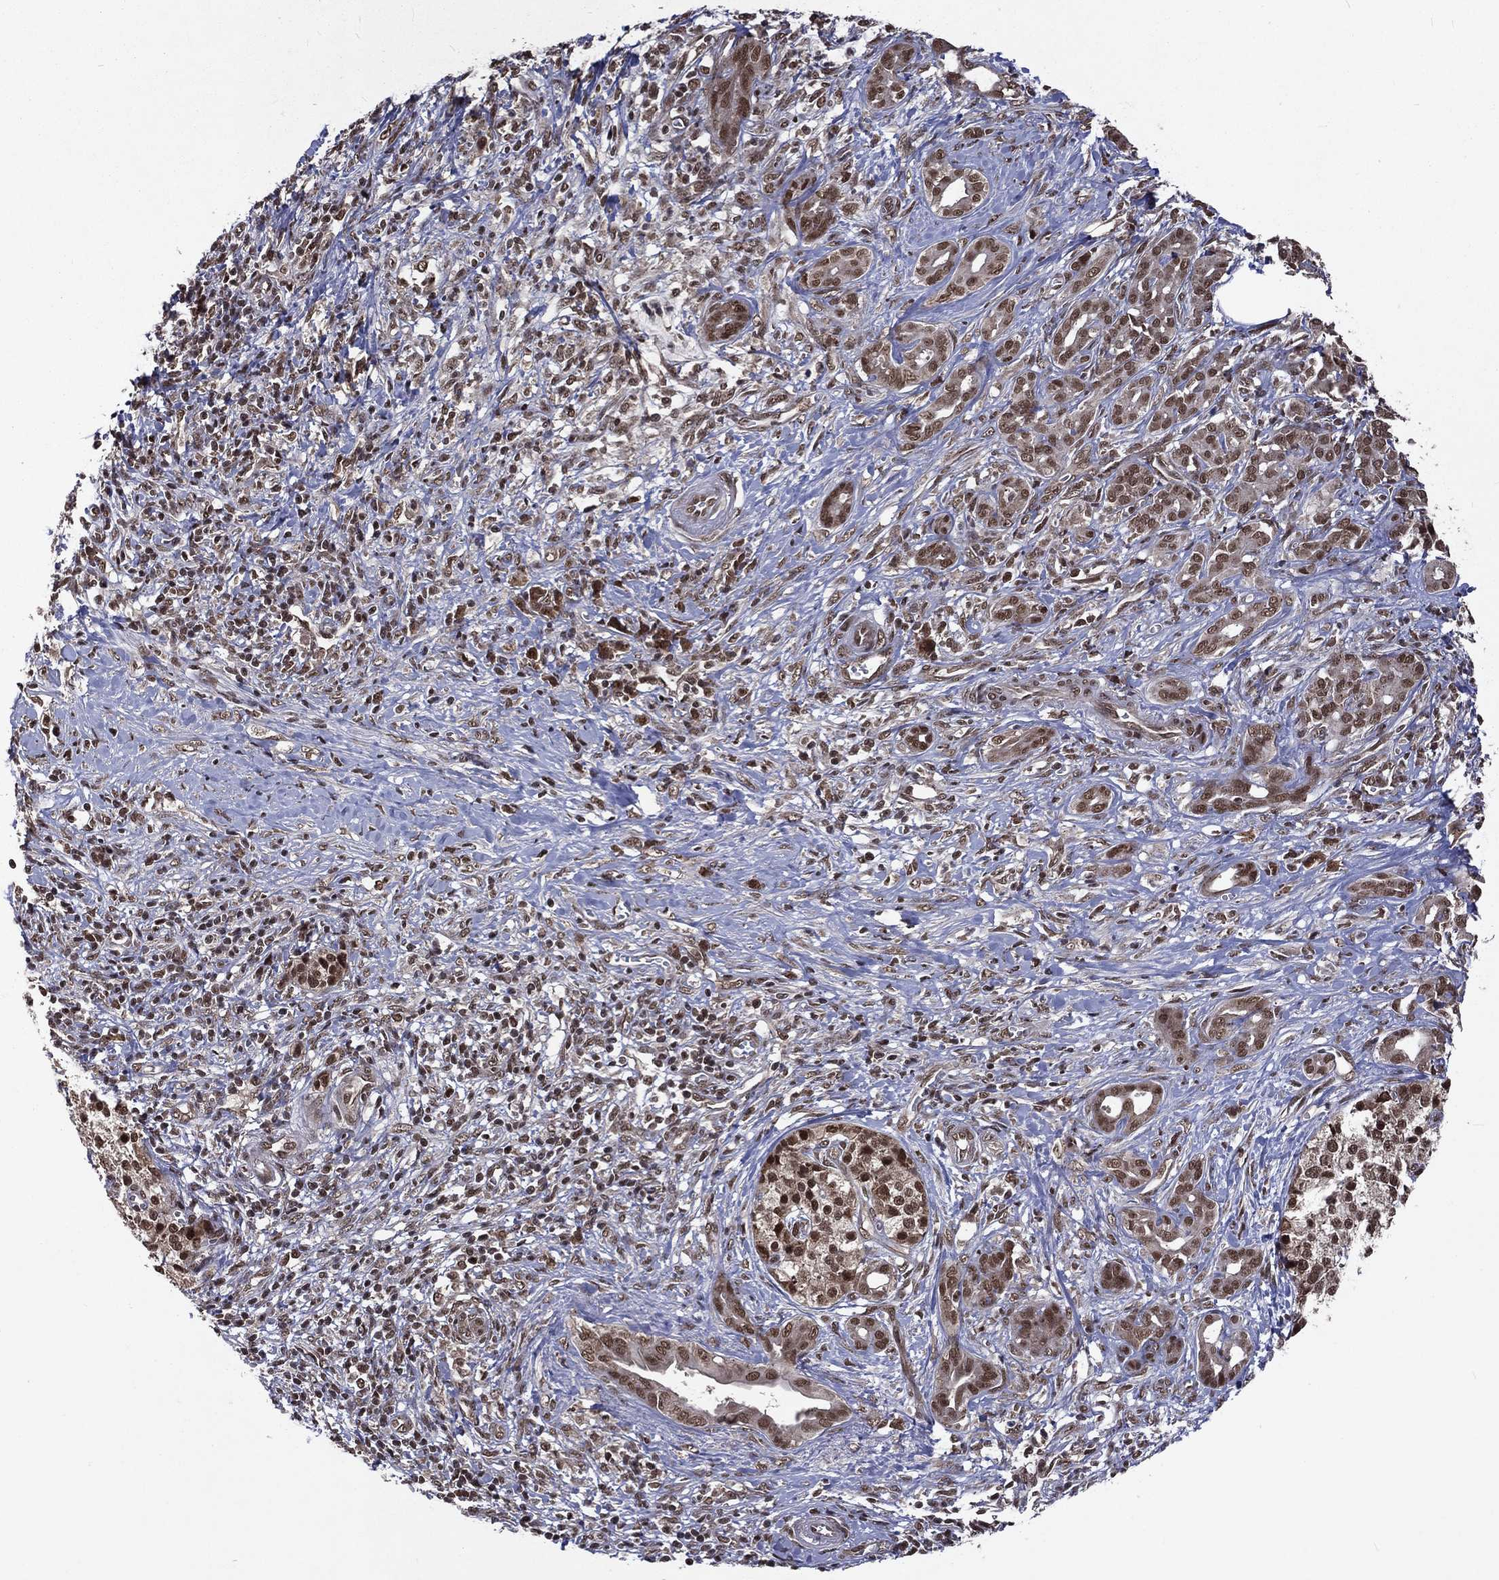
{"staining": {"intensity": "moderate", "quantity": ">75%", "location": "nuclear"}, "tissue": "pancreatic cancer", "cell_type": "Tumor cells", "image_type": "cancer", "snomed": [{"axis": "morphology", "description": "Adenocarcinoma, NOS"}, {"axis": "topography", "description": "Pancreas"}], "caption": "Adenocarcinoma (pancreatic) stained for a protein exhibits moderate nuclear positivity in tumor cells. (DAB (3,3'-diaminobenzidine) IHC with brightfield microscopy, high magnification).", "gene": "DMAP1", "patient": {"sex": "male", "age": 61}}